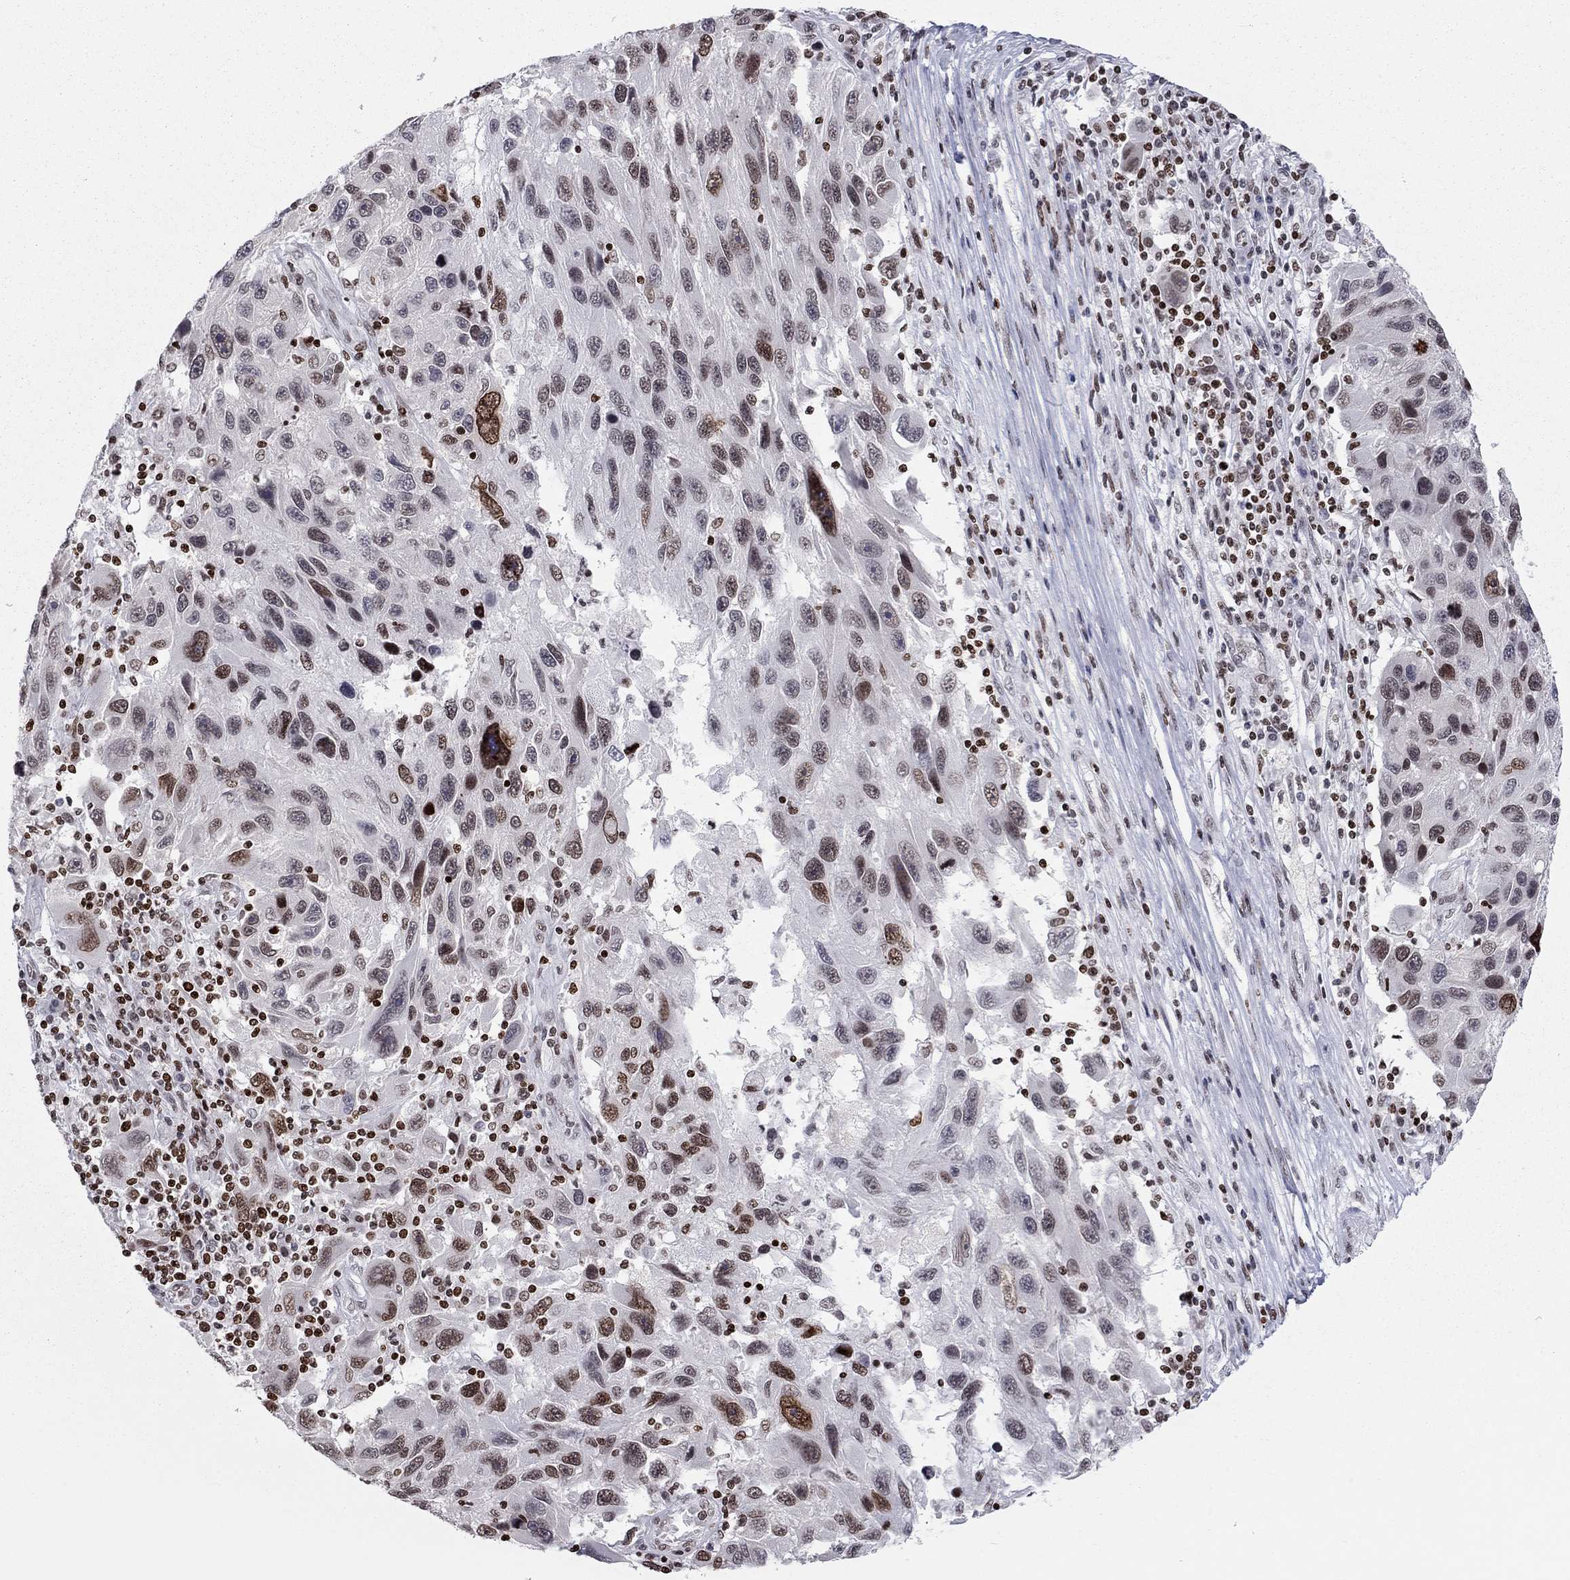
{"staining": {"intensity": "moderate", "quantity": "25%-75%", "location": "nuclear"}, "tissue": "melanoma", "cell_type": "Tumor cells", "image_type": "cancer", "snomed": [{"axis": "morphology", "description": "Malignant melanoma, NOS"}, {"axis": "topography", "description": "Skin"}], "caption": "Brown immunohistochemical staining in melanoma demonstrates moderate nuclear positivity in about 25%-75% of tumor cells.", "gene": "H2AX", "patient": {"sex": "male", "age": 53}}